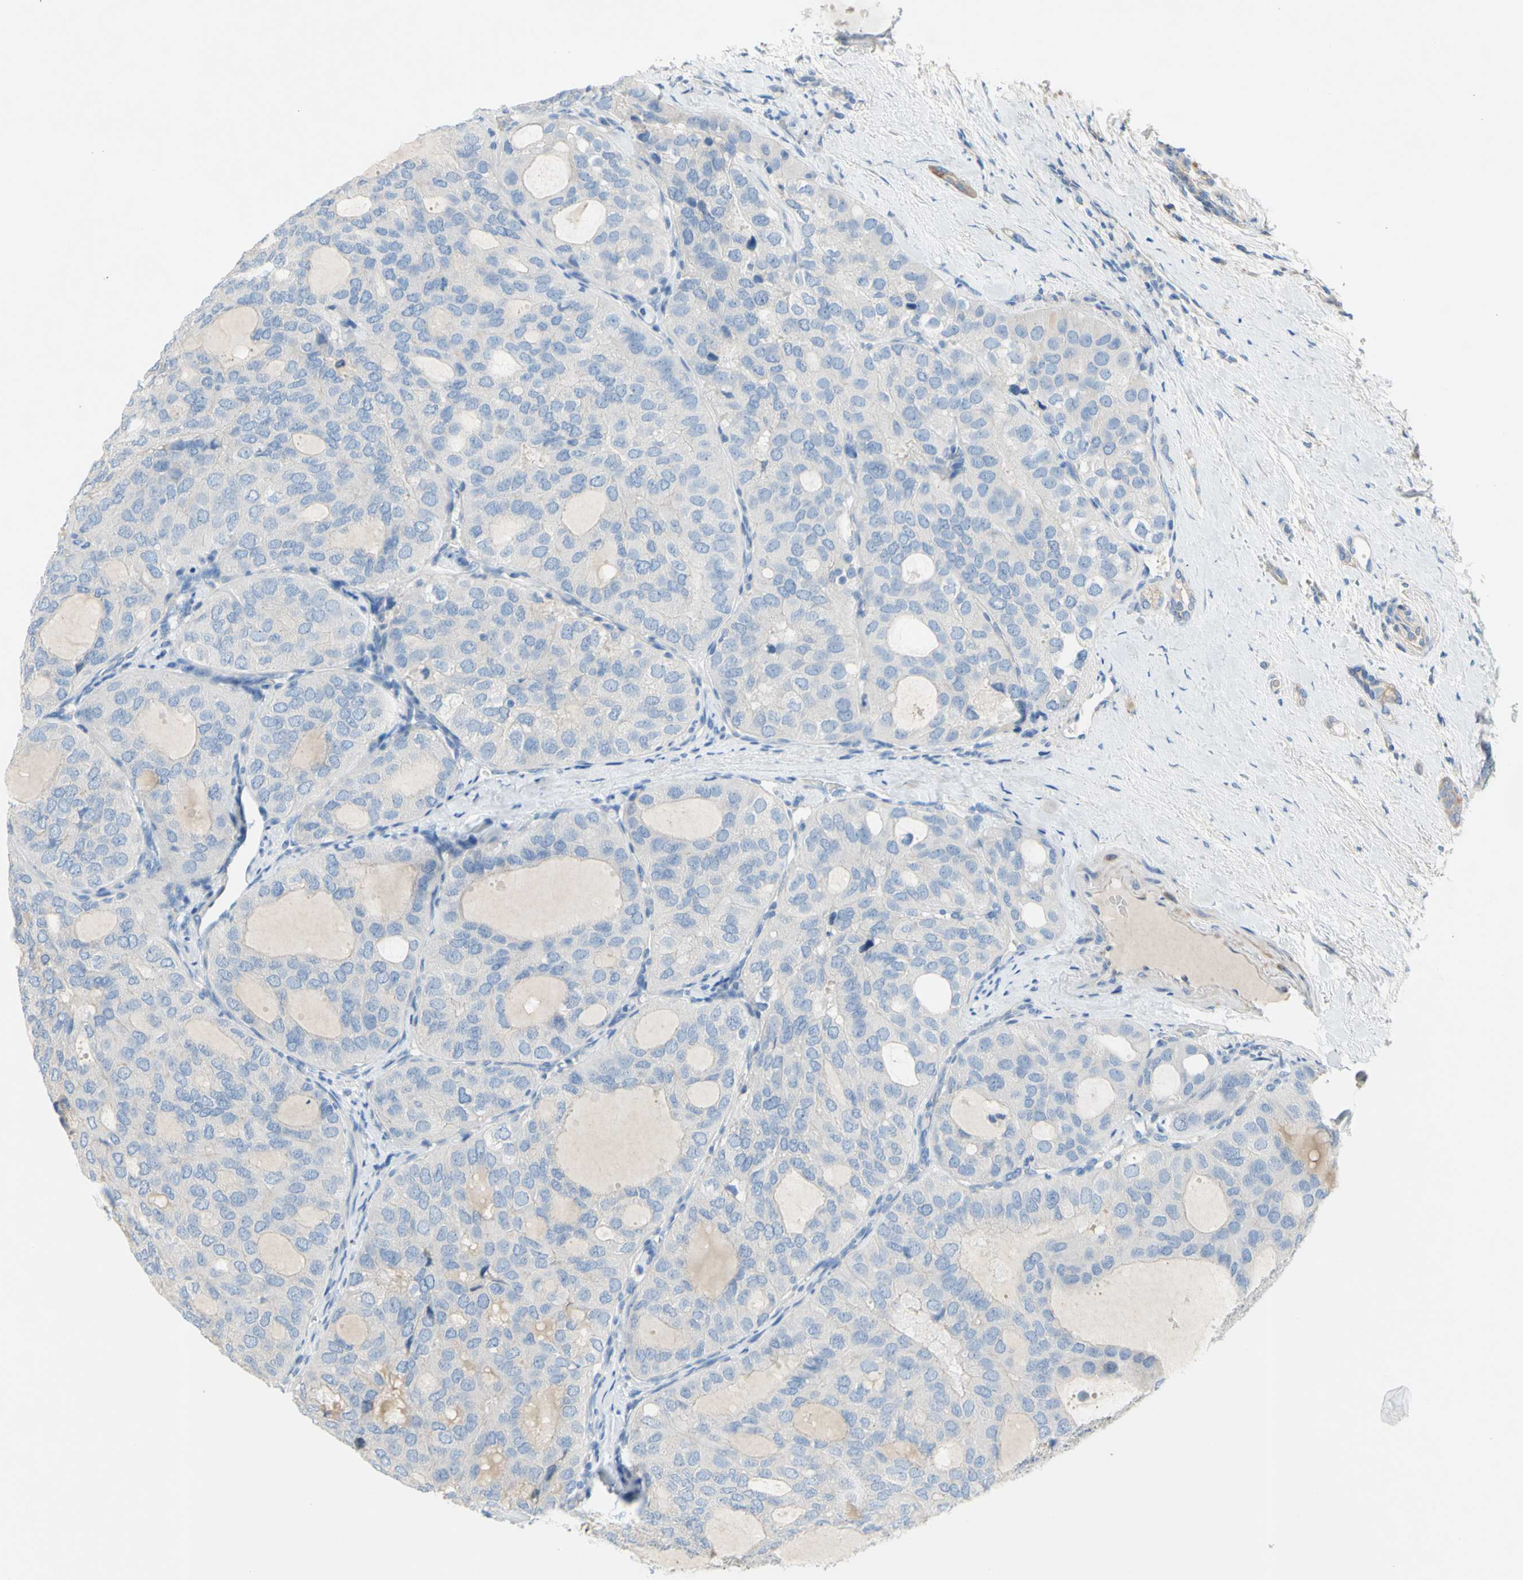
{"staining": {"intensity": "negative", "quantity": "none", "location": "none"}, "tissue": "thyroid cancer", "cell_type": "Tumor cells", "image_type": "cancer", "snomed": [{"axis": "morphology", "description": "Follicular adenoma carcinoma, NOS"}, {"axis": "topography", "description": "Thyroid gland"}], "caption": "Tumor cells are negative for protein expression in human follicular adenoma carcinoma (thyroid). (DAB IHC with hematoxylin counter stain).", "gene": "TMEM59L", "patient": {"sex": "male", "age": 75}}